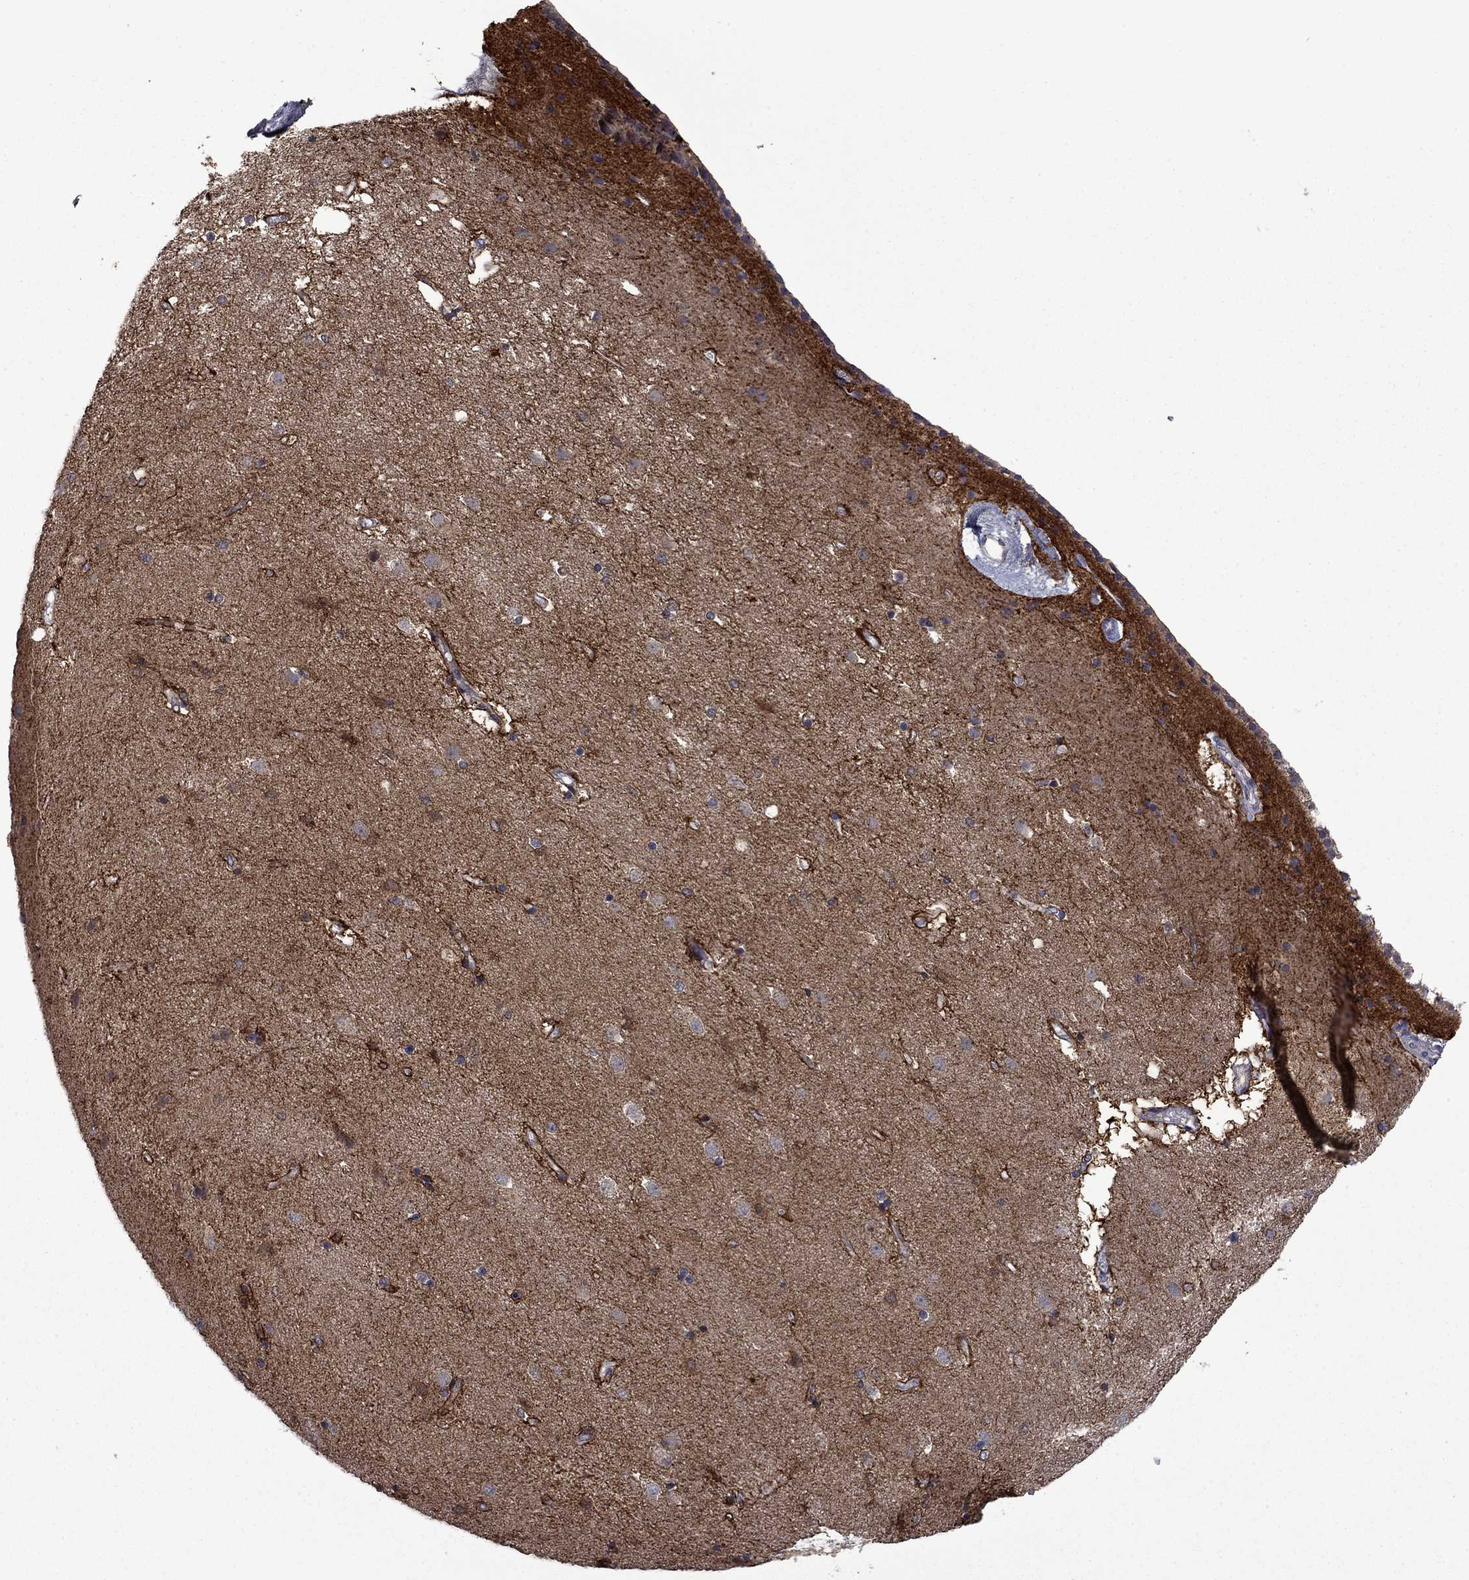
{"staining": {"intensity": "strong", "quantity": "<25%", "location": "cytoplasmic/membranous"}, "tissue": "caudate", "cell_type": "Glial cells", "image_type": "normal", "snomed": [{"axis": "morphology", "description": "Normal tissue, NOS"}, {"axis": "topography", "description": "Lateral ventricle wall"}], "caption": "A photomicrograph of caudate stained for a protein displays strong cytoplasmic/membranous brown staining in glial cells.", "gene": "PHKA1", "patient": {"sex": "female", "age": 71}}